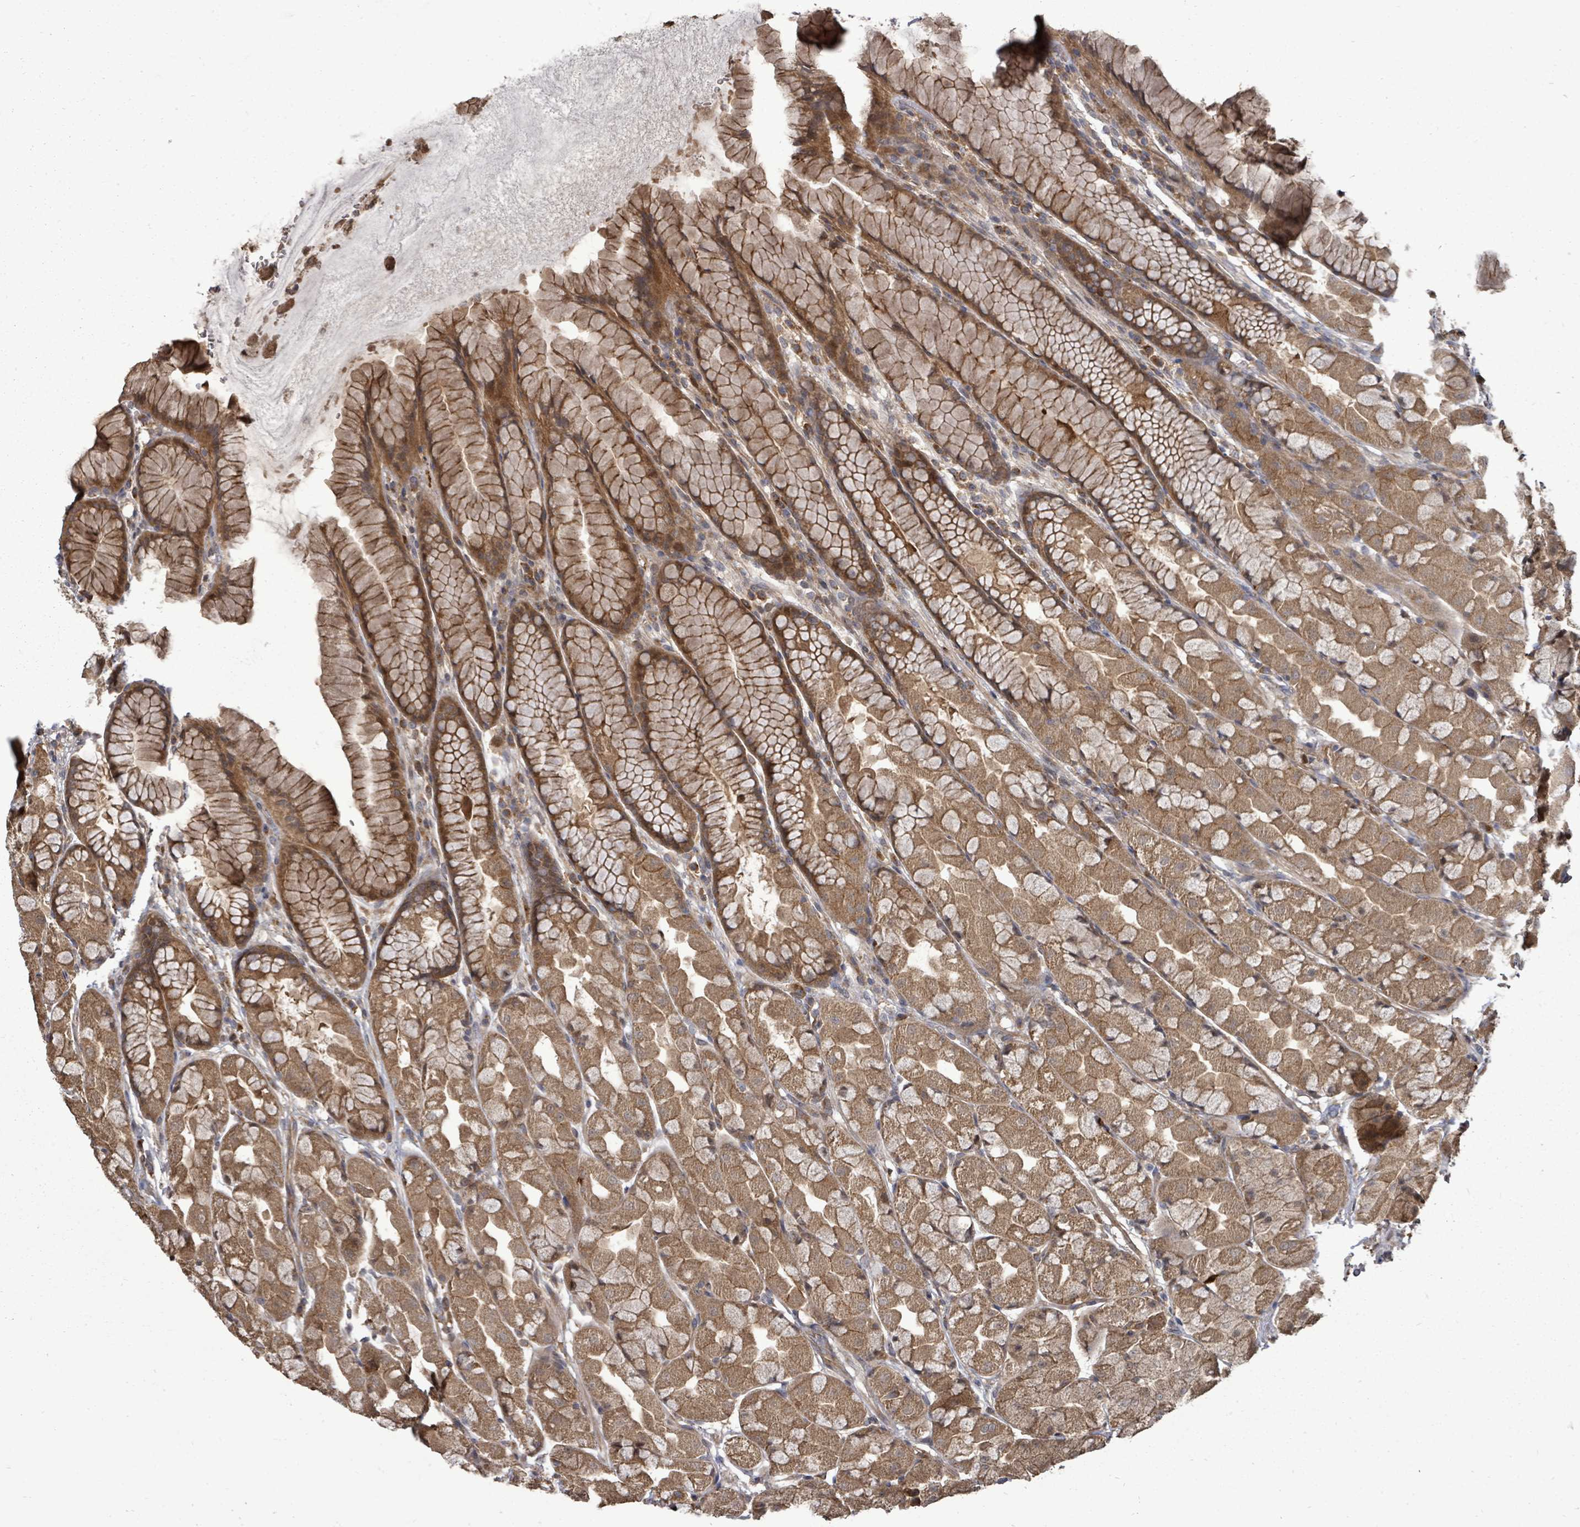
{"staining": {"intensity": "moderate", "quantity": ">75%", "location": "cytoplasmic/membranous"}, "tissue": "stomach", "cell_type": "Glandular cells", "image_type": "normal", "snomed": [{"axis": "morphology", "description": "Normal tissue, NOS"}, {"axis": "topography", "description": "Stomach"}], "caption": "Stomach stained with immunohistochemistry reveals moderate cytoplasmic/membranous positivity in approximately >75% of glandular cells.", "gene": "EIF3CL", "patient": {"sex": "male", "age": 57}}